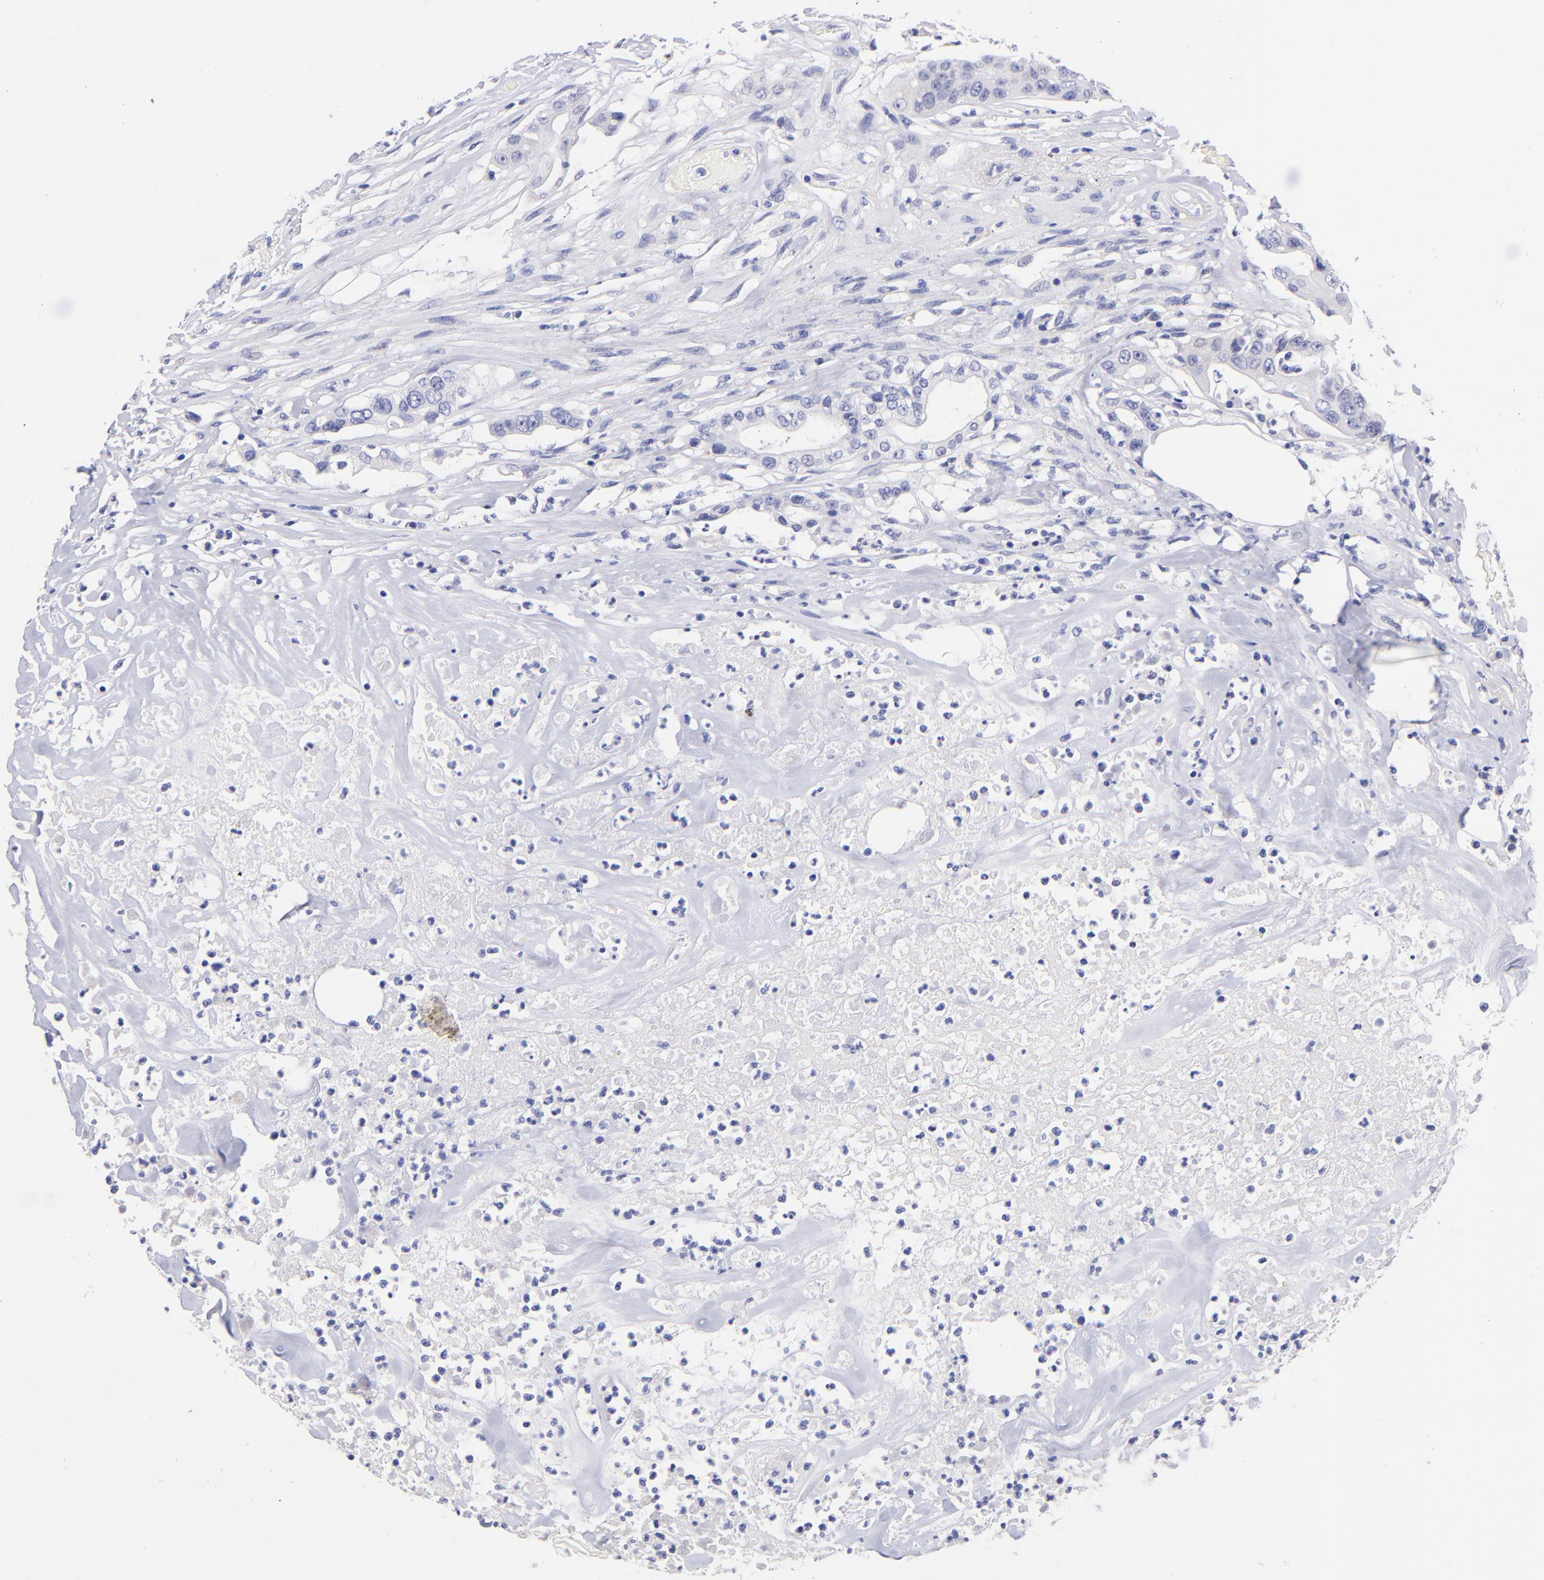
{"staining": {"intensity": "negative", "quantity": "none", "location": "none"}, "tissue": "colorectal cancer", "cell_type": "Tumor cells", "image_type": "cancer", "snomed": [{"axis": "morphology", "description": "Adenocarcinoma, NOS"}, {"axis": "topography", "description": "Colon"}], "caption": "Human colorectal cancer stained for a protein using IHC shows no staining in tumor cells.", "gene": "RAB3B", "patient": {"sex": "female", "age": 70}}